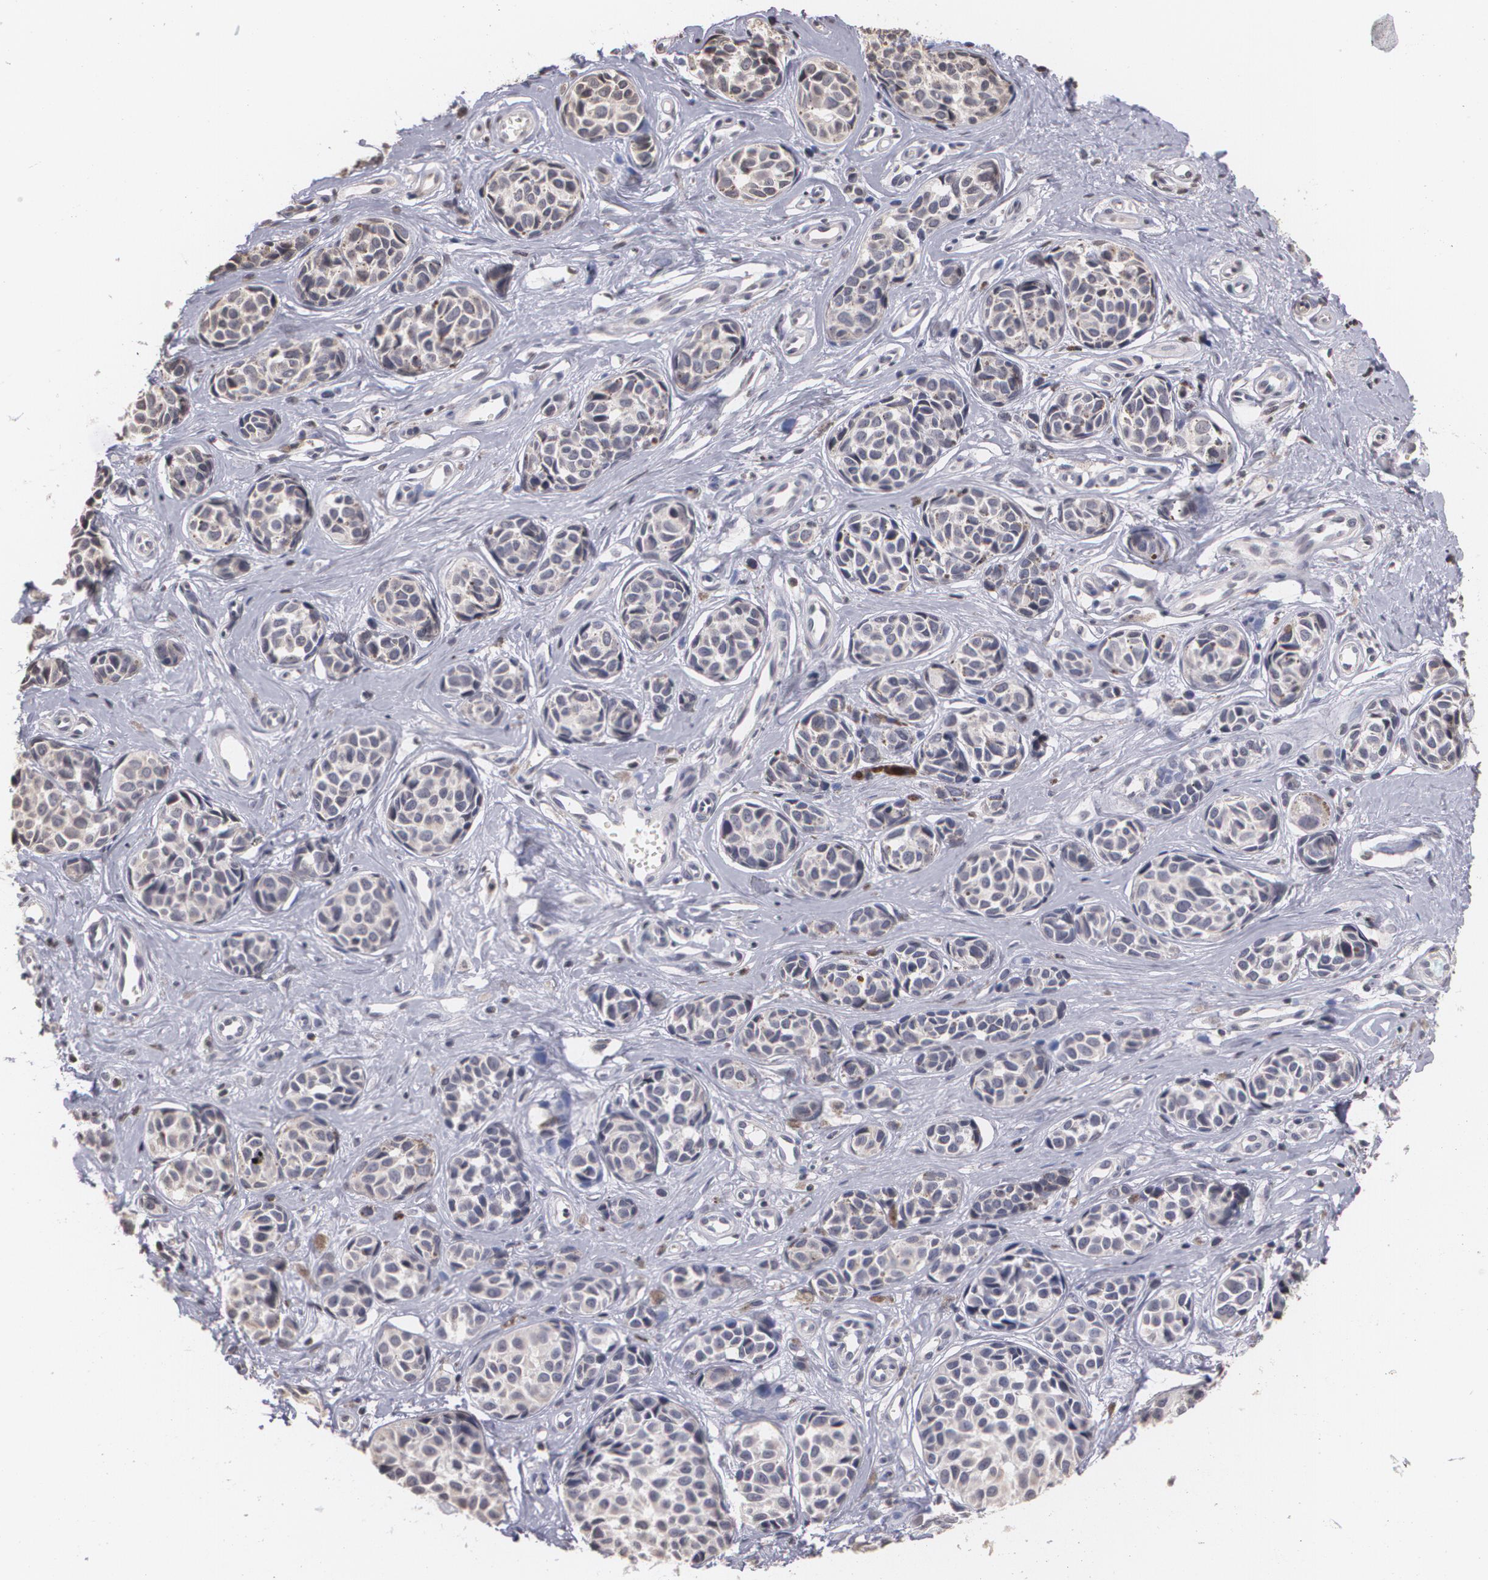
{"staining": {"intensity": "negative", "quantity": "none", "location": "none"}, "tissue": "melanoma", "cell_type": "Tumor cells", "image_type": "cancer", "snomed": [{"axis": "morphology", "description": "Malignant melanoma, NOS"}, {"axis": "topography", "description": "Skin"}], "caption": "Immunohistochemistry image of neoplastic tissue: malignant melanoma stained with DAB (3,3'-diaminobenzidine) shows no significant protein staining in tumor cells.", "gene": "THRB", "patient": {"sex": "male", "age": 79}}